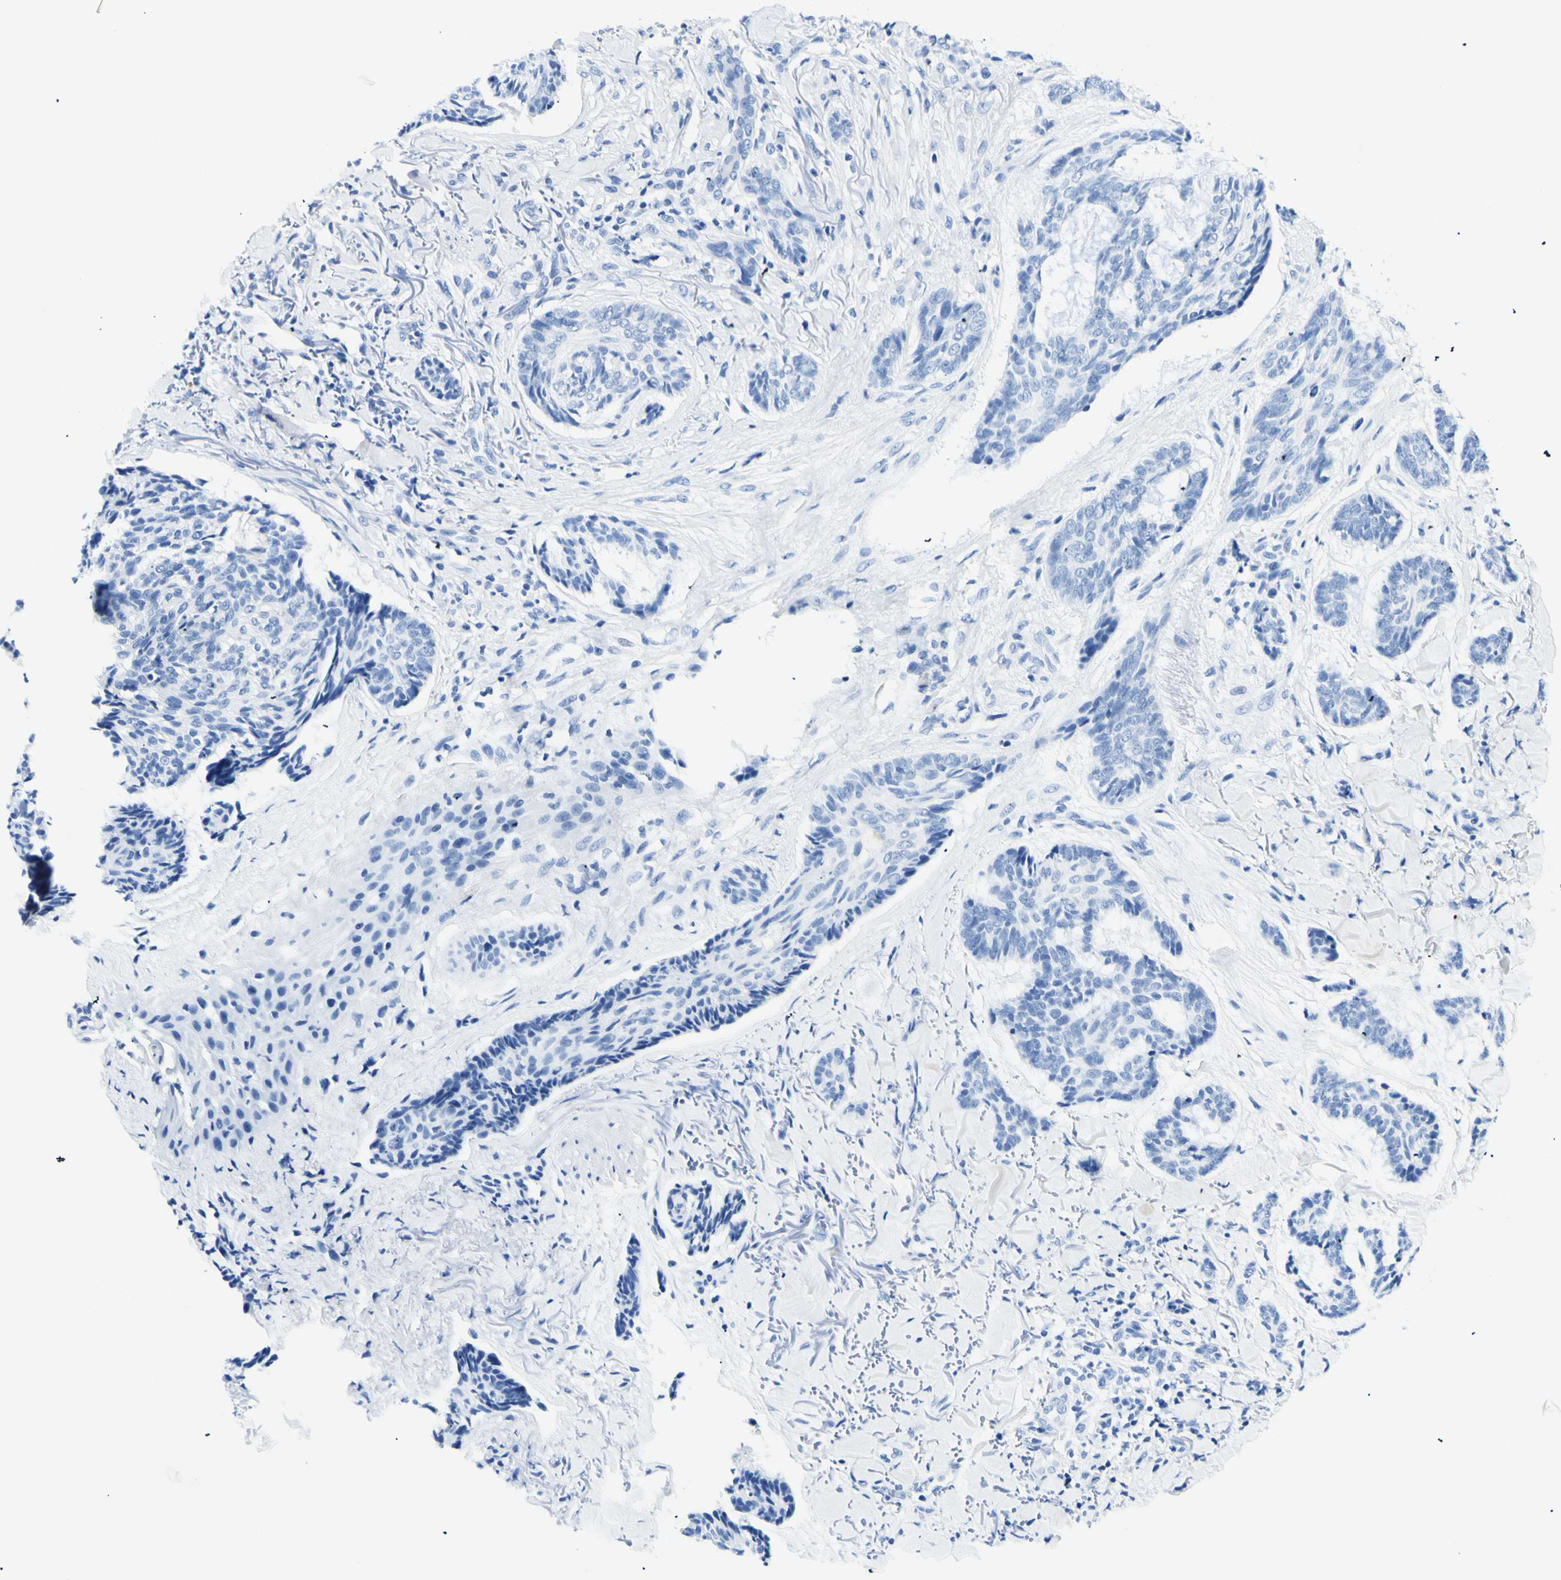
{"staining": {"intensity": "negative", "quantity": "none", "location": "none"}, "tissue": "skin cancer", "cell_type": "Tumor cells", "image_type": "cancer", "snomed": [{"axis": "morphology", "description": "Basal cell carcinoma"}, {"axis": "topography", "description": "Skin"}], "caption": "High magnification brightfield microscopy of skin cancer (basal cell carcinoma) stained with DAB (brown) and counterstained with hematoxylin (blue): tumor cells show no significant positivity.", "gene": "MYH2", "patient": {"sex": "male", "age": 43}}